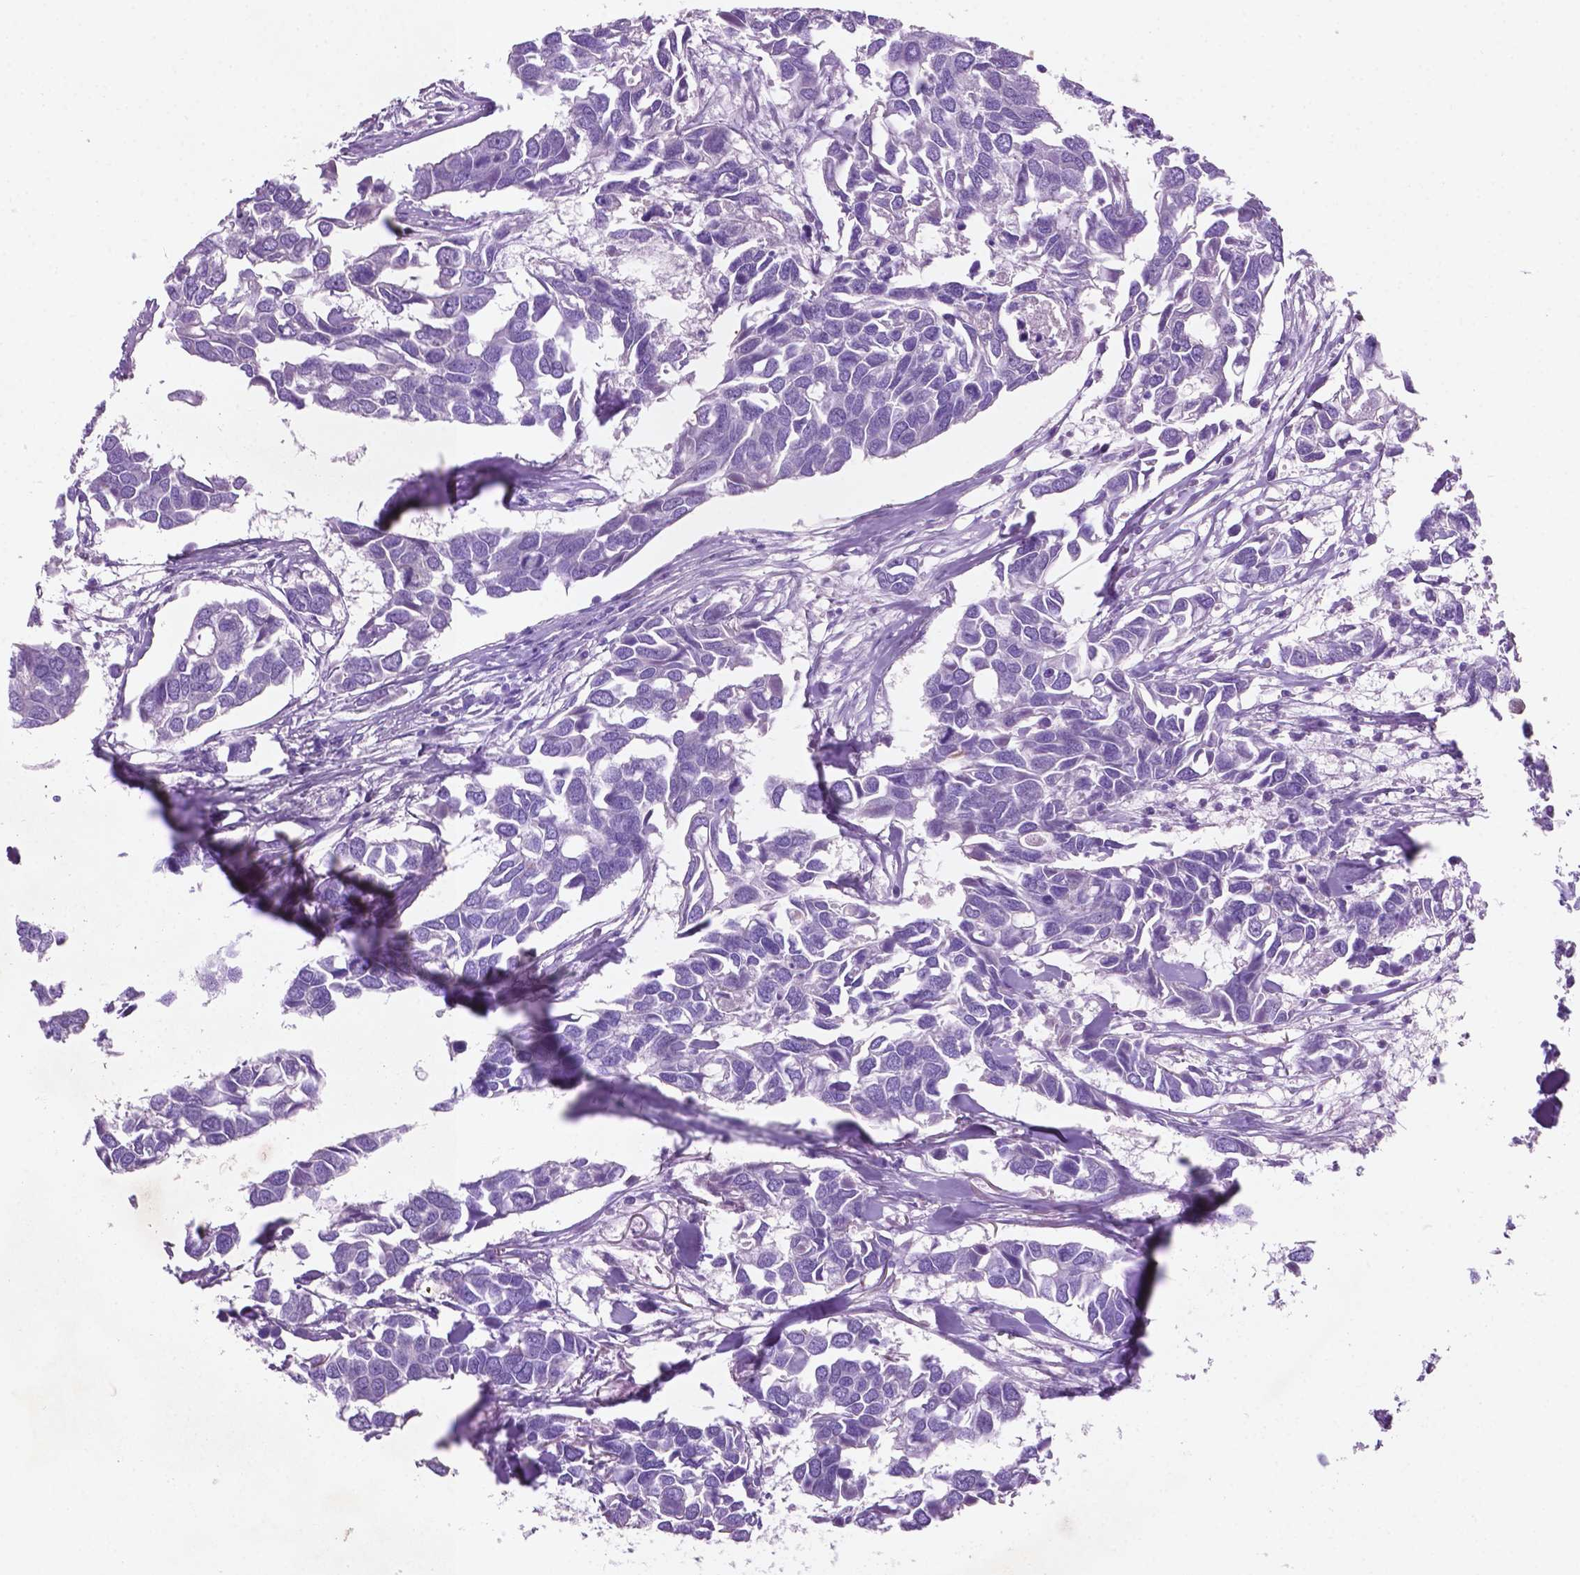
{"staining": {"intensity": "negative", "quantity": "none", "location": "none"}, "tissue": "breast cancer", "cell_type": "Tumor cells", "image_type": "cancer", "snomed": [{"axis": "morphology", "description": "Duct carcinoma"}, {"axis": "topography", "description": "Breast"}], "caption": "The photomicrograph exhibits no staining of tumor cells in intraductal carcinoma (breast).", "gene": "POU4F1", "patient": {"sex": "female", "age": 83}}